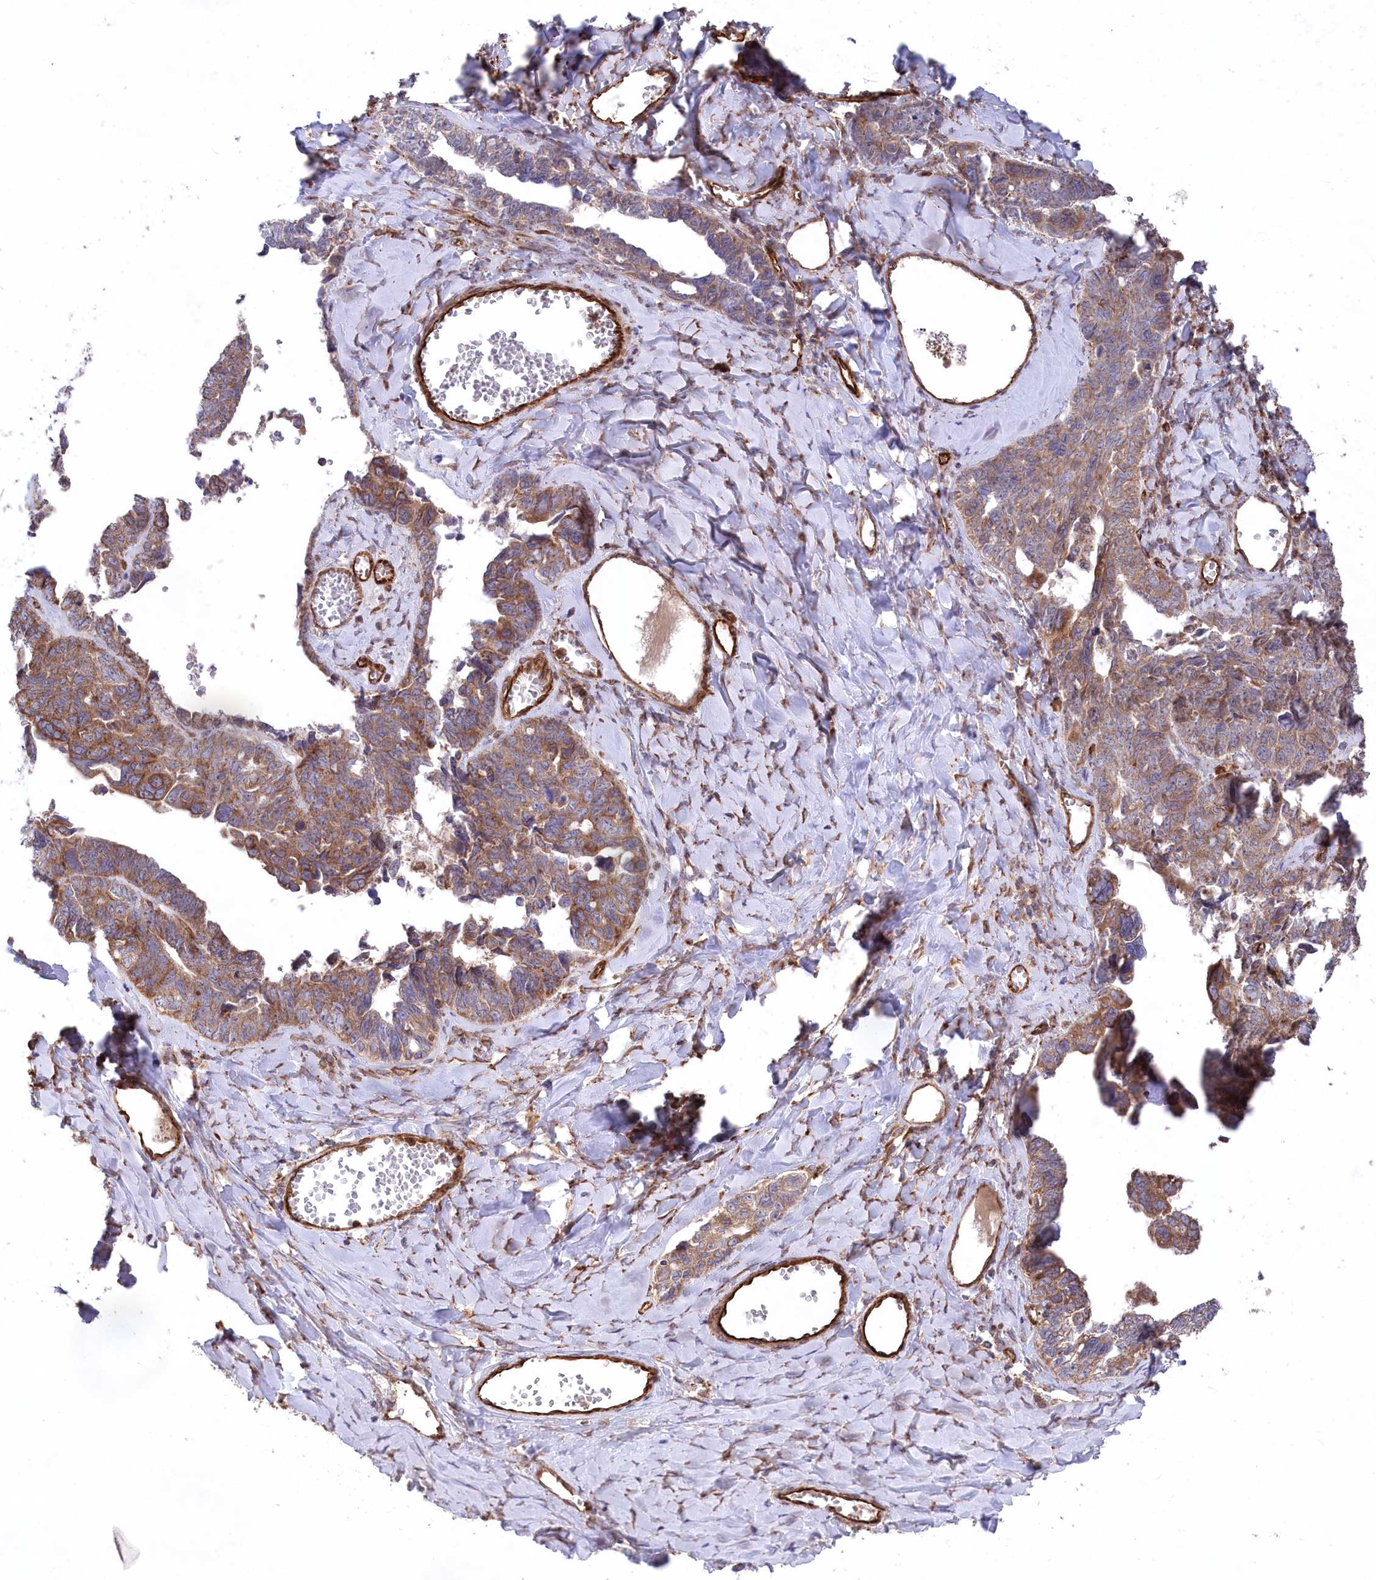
{"staining": {"intensity": "moderate", "quantity": ">75%", "location": "cytoplasmic/membranous"}, "tissue": "ovarian cancer", "cell_type": "Tumor cells", "image_type": "cancer", "snomed": [{"axis": "morphology", "description": "Cystadenocarcinoma, serous, NOS"}, {"axis": "topography", "description": "Ovary"}], "caption": "Brown immunohistochemical staining in human ovarian cancer reveals moderate cytoplasmic/membranous positivity in about >75% of tumor cells. Ihc stains the protein of interest in brown and the nuclei are stained blue.", "gene": "MTPAP", "patient": {"sex": "female", "age": 79}}